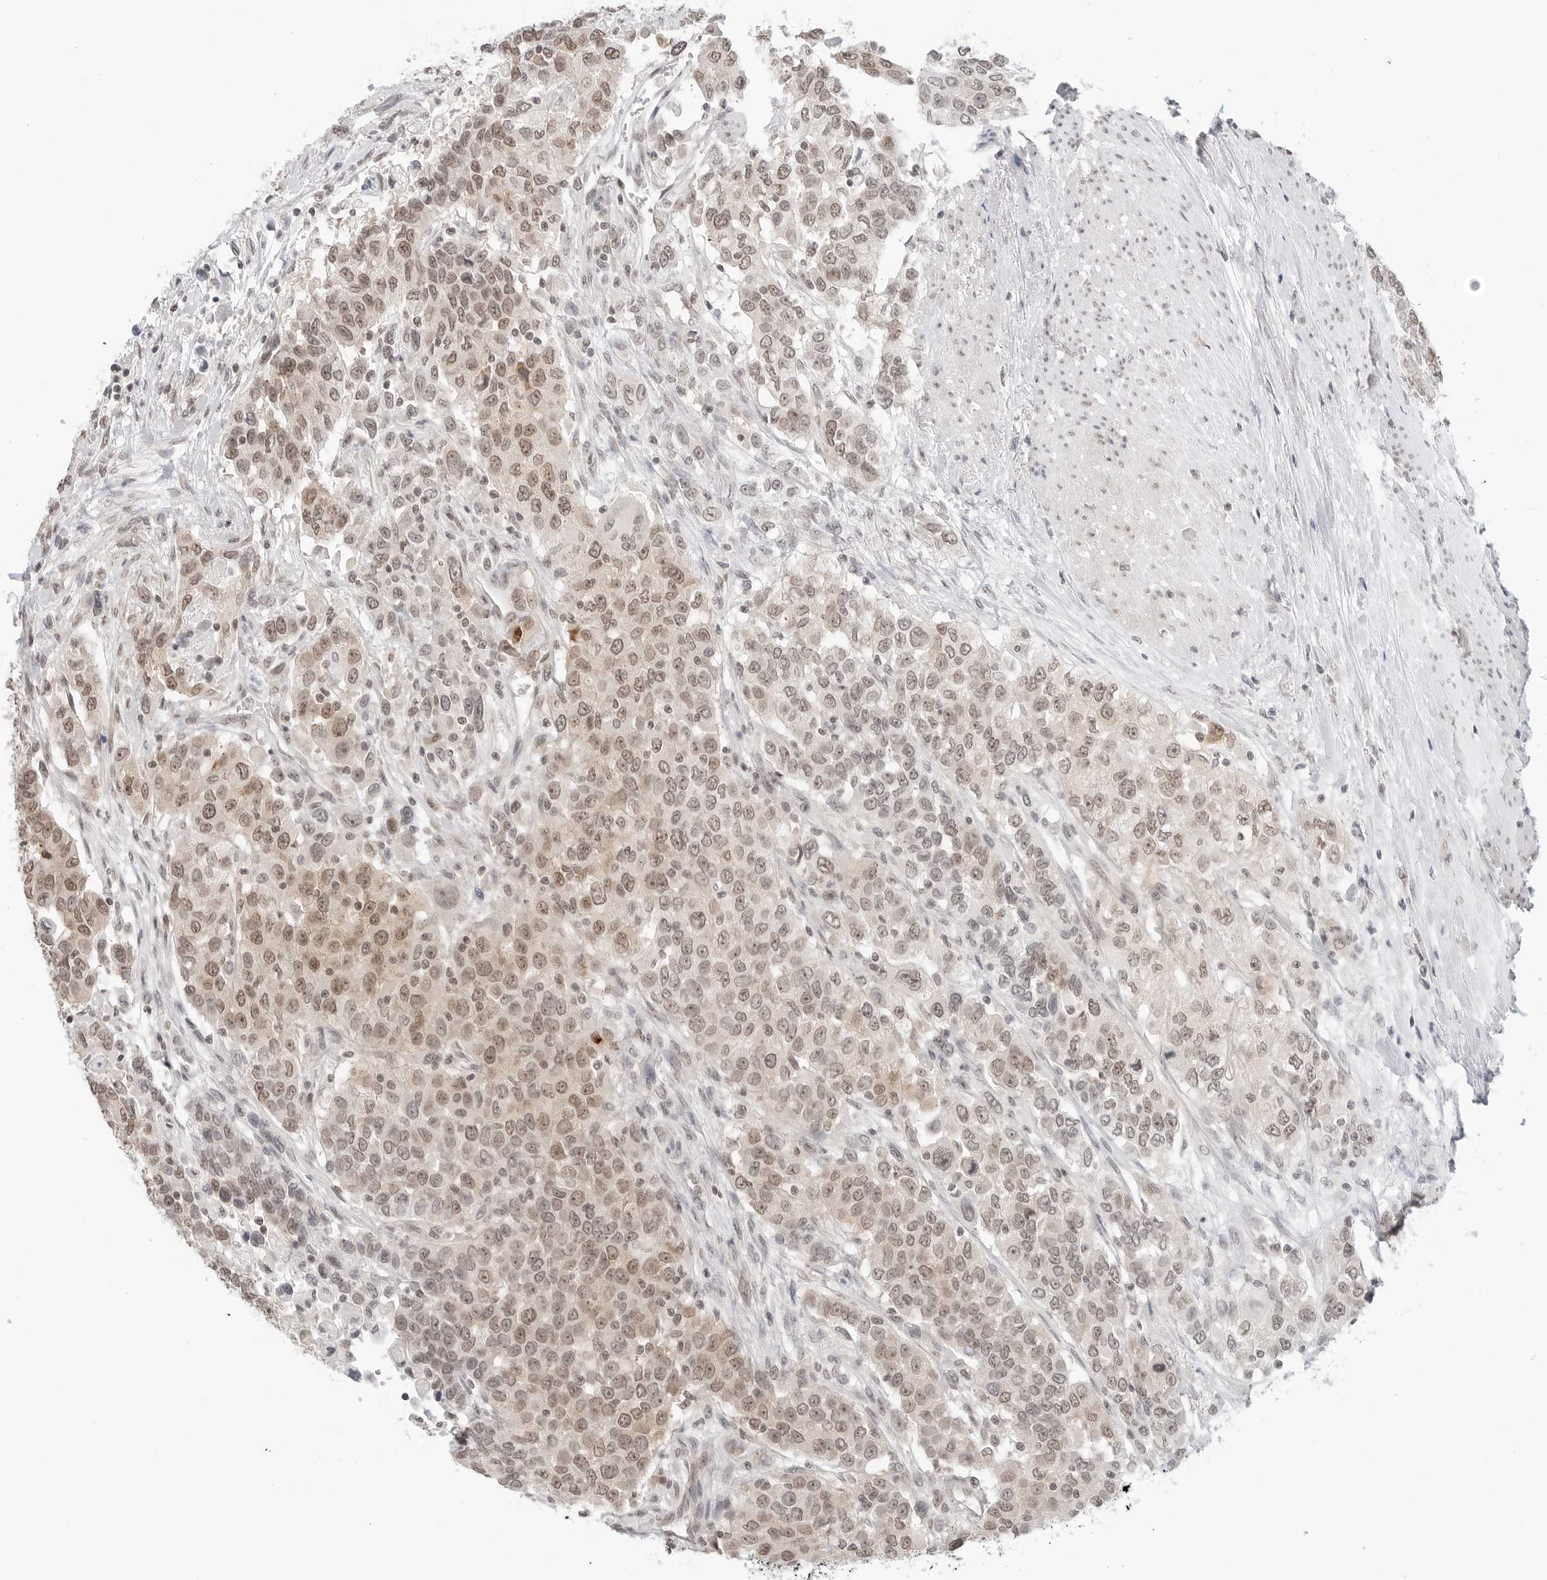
{"staining": {"intensity": "moderate", "quantity": ">75%", "location": "nuclear"}, "tissue": "urothelial cancer", "cell_type": "Tumor cells", "image_type": "cancer", "snomed": [{"axis": "morphology", "description": "Urothelial carcinoma, High grade"}, {"axis": "topography", "description": "Urinary bladder"}], "caption": "This is a micrograph of IHC staining of urothelial carcinoma (high-grade), which shows moderate positivity in the nuclear of tumor cells.", "gene": "METAP1", "patient": {"sex": "female", "age": 80}}